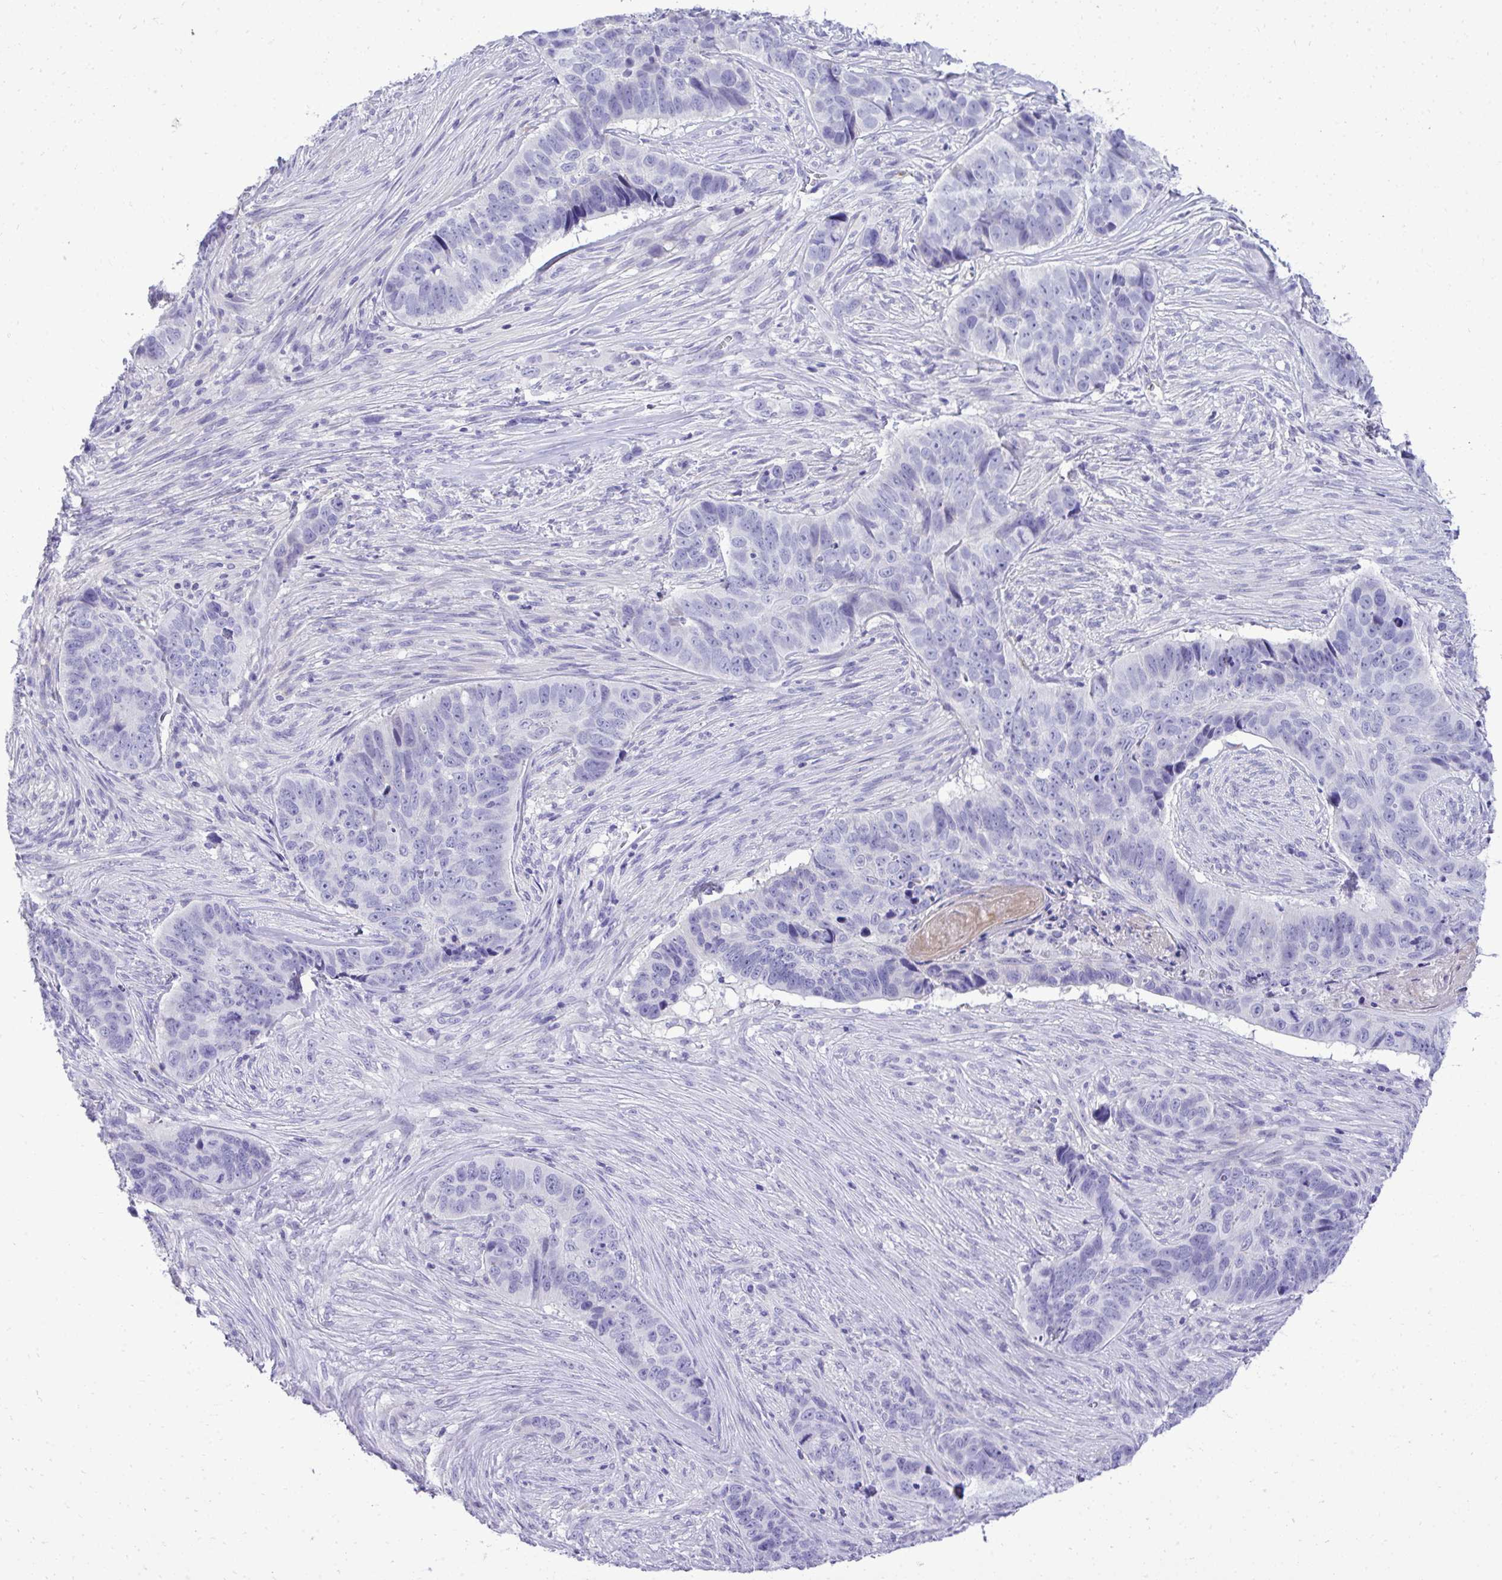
{"staining": {"intensity": "negative", "quantity": "none", "location": "none"}, "tissue": "skin cancer", "cell_type": "Tumor cells", "image_type": "cancer", "snomed": [{"axis": "morphology", "description": "Basal cell carcinoma"}, {"axis": "topography", "description": "Skin"}], "caption": "Histopathology image shows no protein staining in tumor cells of skin cancer tissue.", "gene": "ST6GALNAC3", "patient": {"sex": "female", "age": 82}}